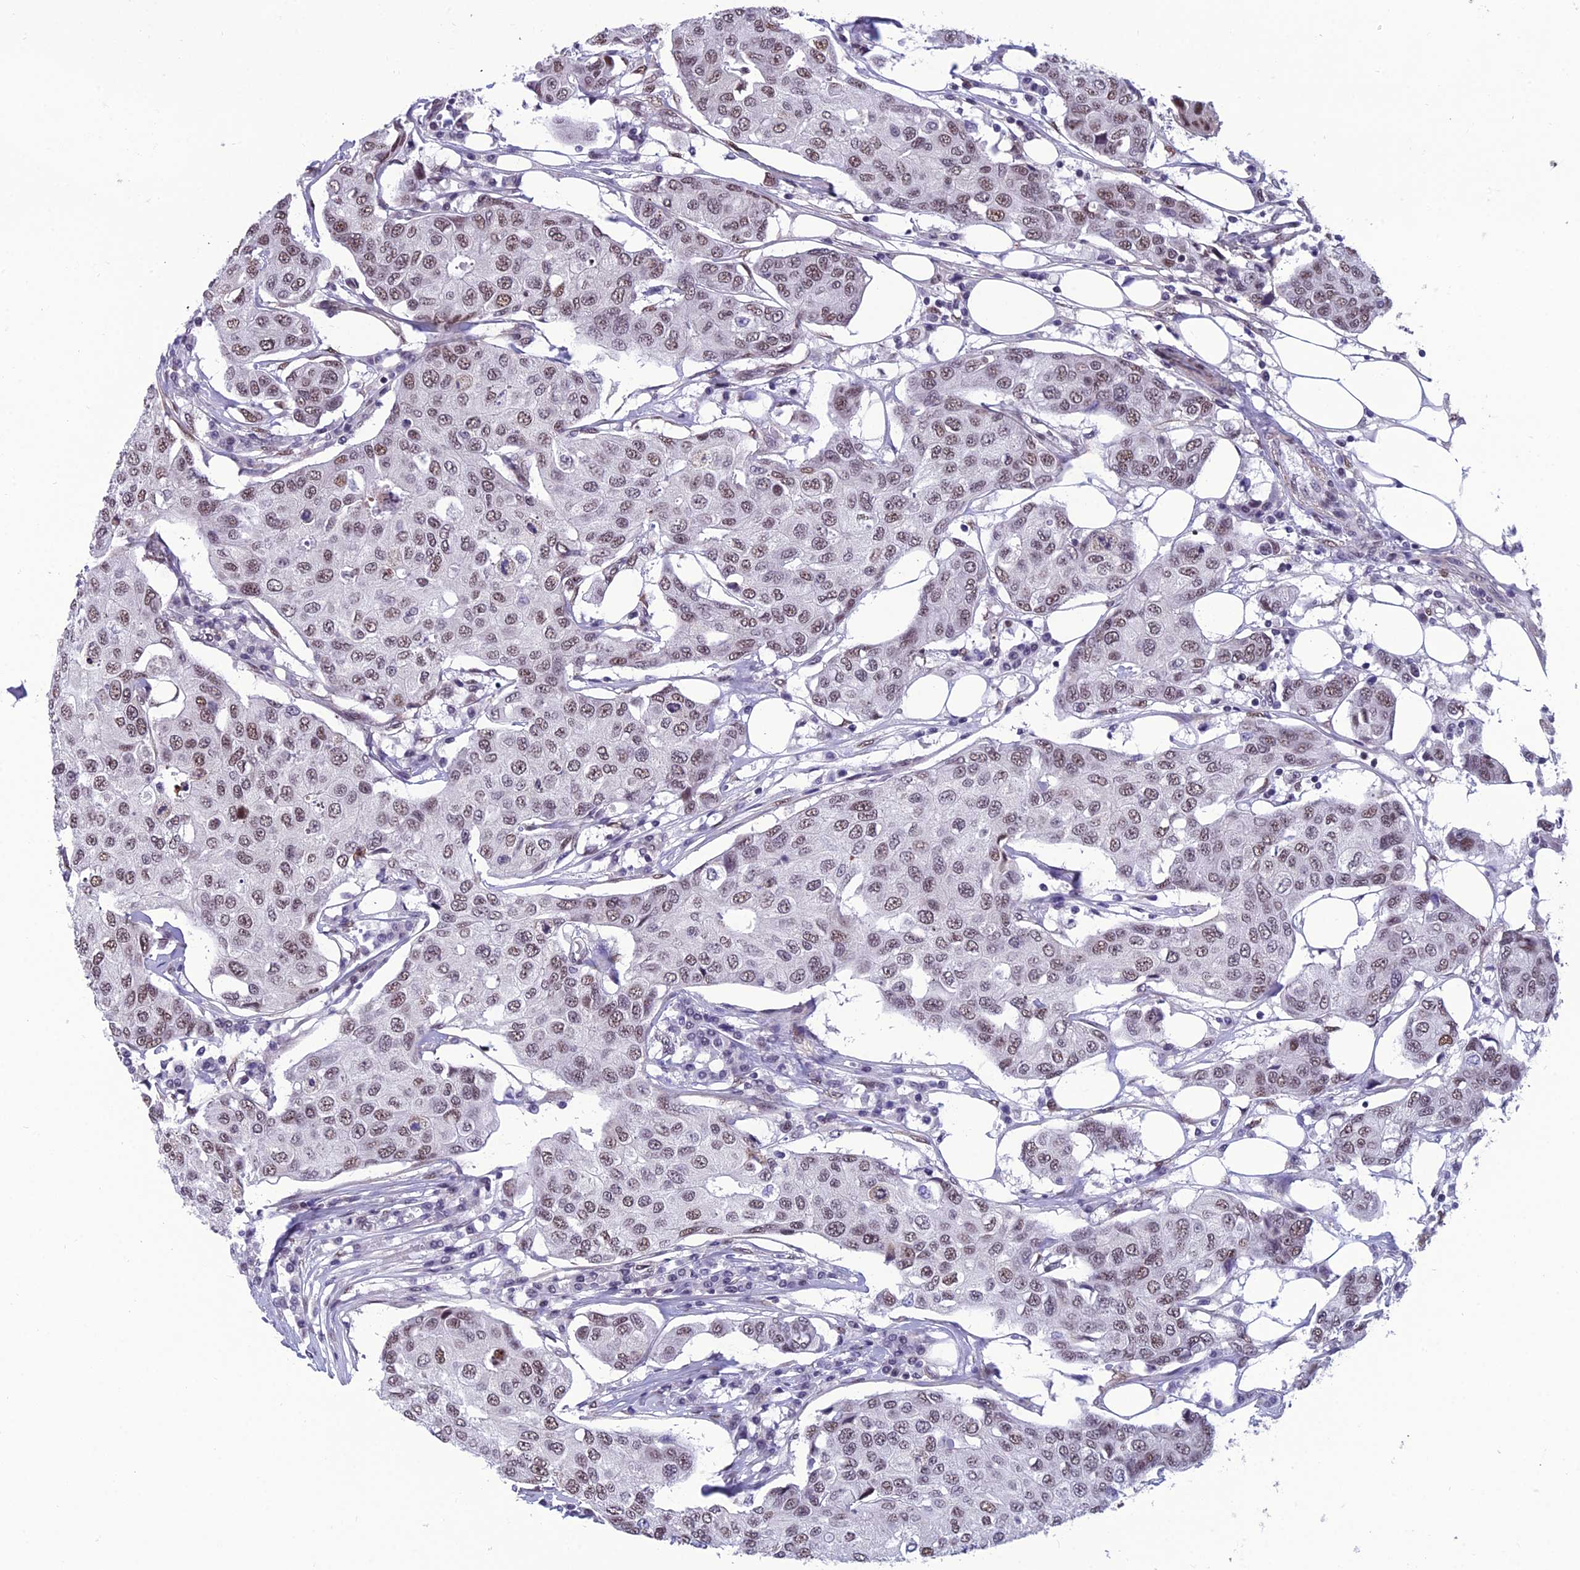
{"staining": {"intensity": "moderate", "quantity": ">75%", "location": "nuclear"}, "tissue": "breast cancer", "cell_type": "Tumor cells", "image_type": "cancer", "snomed": [{"axis": "morphology", "description": "Duct carcinoma"}, {"axis": "topography", "description": "Breast"}], "caption": "Human invasive ductal carcinoma (breast) stained with a brown dye displays moderate nuclear positive staining in about >75% of tumor cells.", "gene": "RSRC1", "patient": {"sex": "female", "age": 80}}